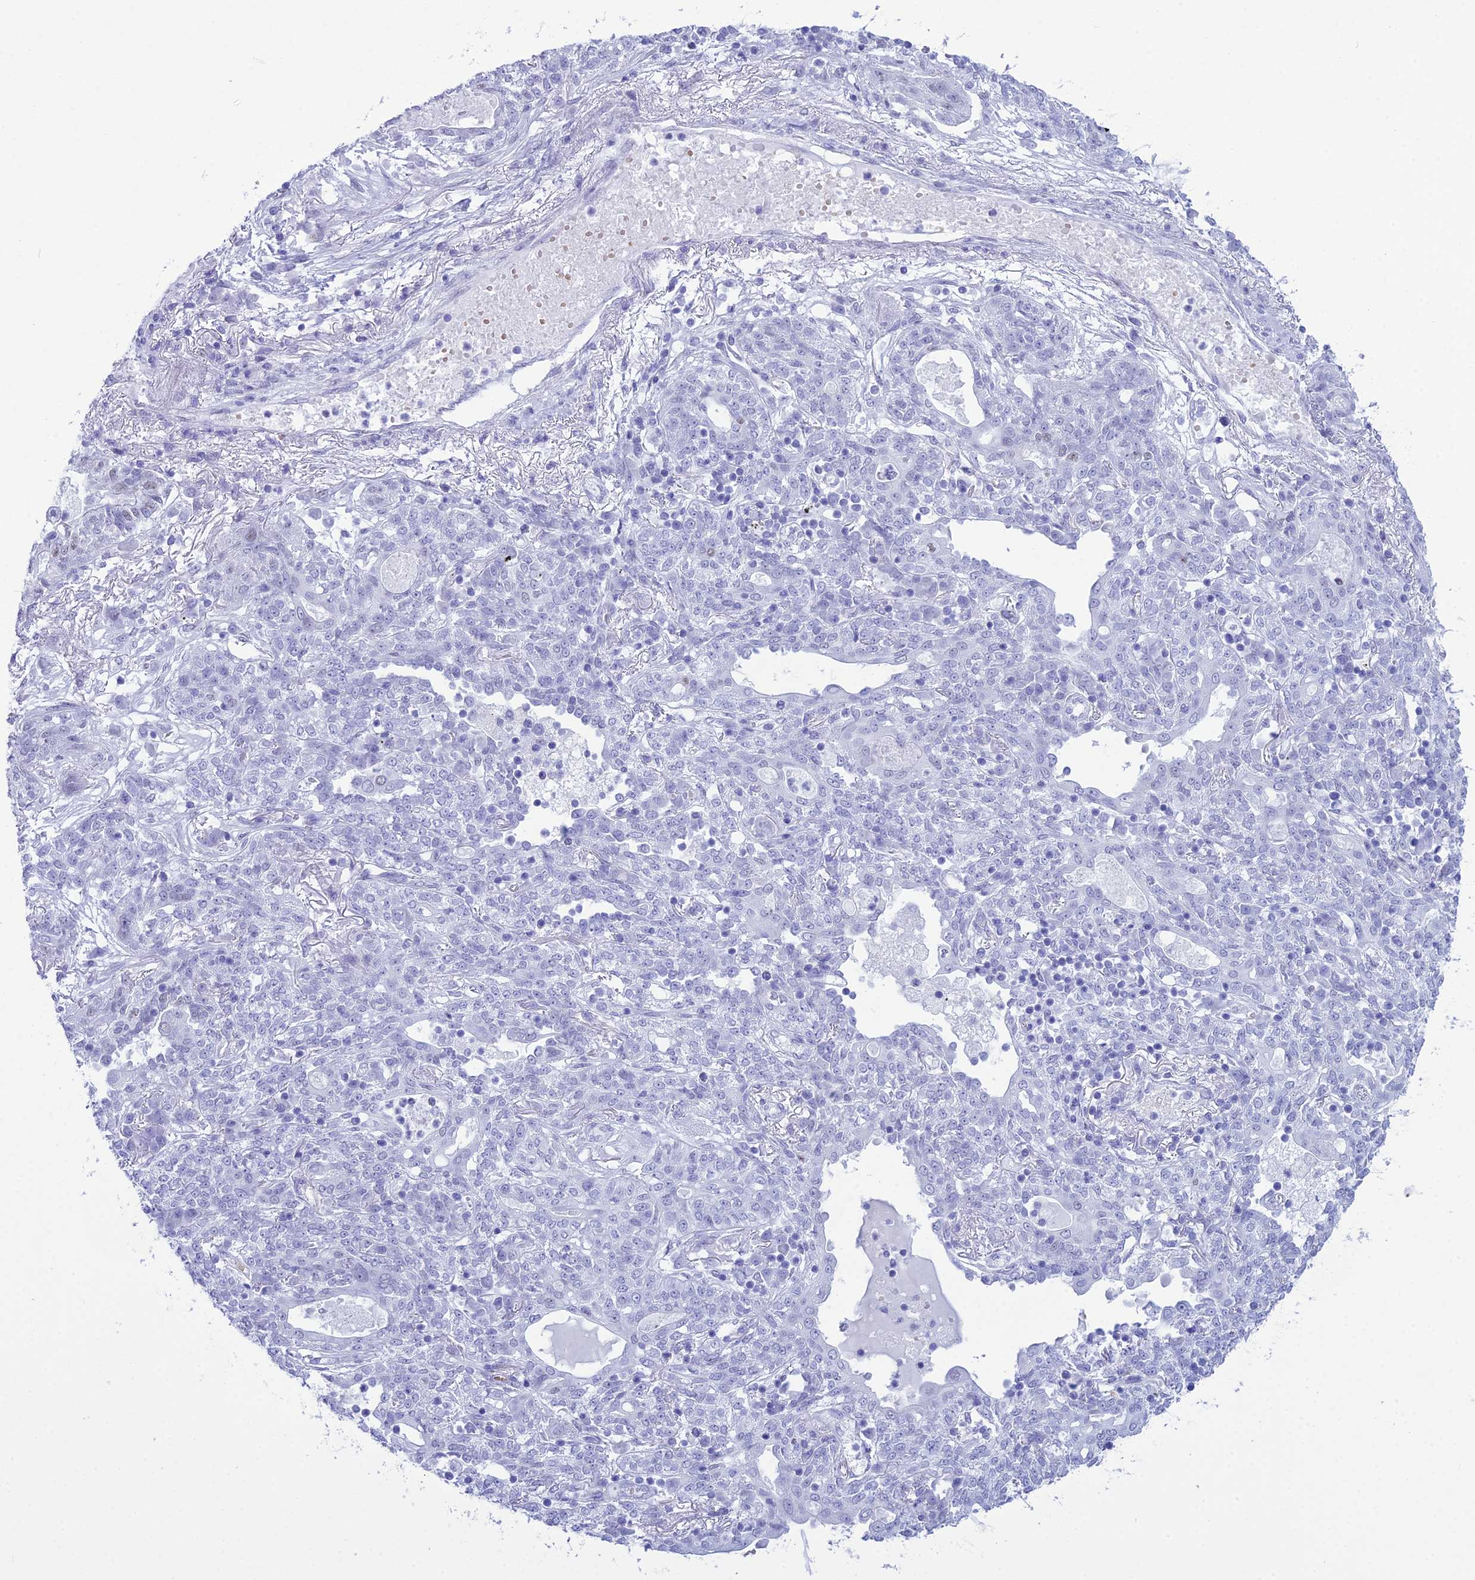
{"staining": {"intensity": "negative", "quantity": "none", "location": "none"}, "tissue": "lung cancer", "cell_type": "Tumor cells", "image_type": "cancer", "snomed": [{"axis": "morphology", "description": "Squamous cell carcinoma, NOS"}, {"axis": "topography", "description": "Lung"}], "caption": "A high-resolution photomicrograph shows IHC staining of lung cancer, which exhibits no significant staining in tumor cells. Brightfield microscopy of immunohistochemistry (IHC) stained with DAB (3,3'-diaminobenzidine) (brown) and hematoxylin (blue), captured at high magnification.", "gene": "RNPS1", "patient": {"sex": "female", "age": 70}}